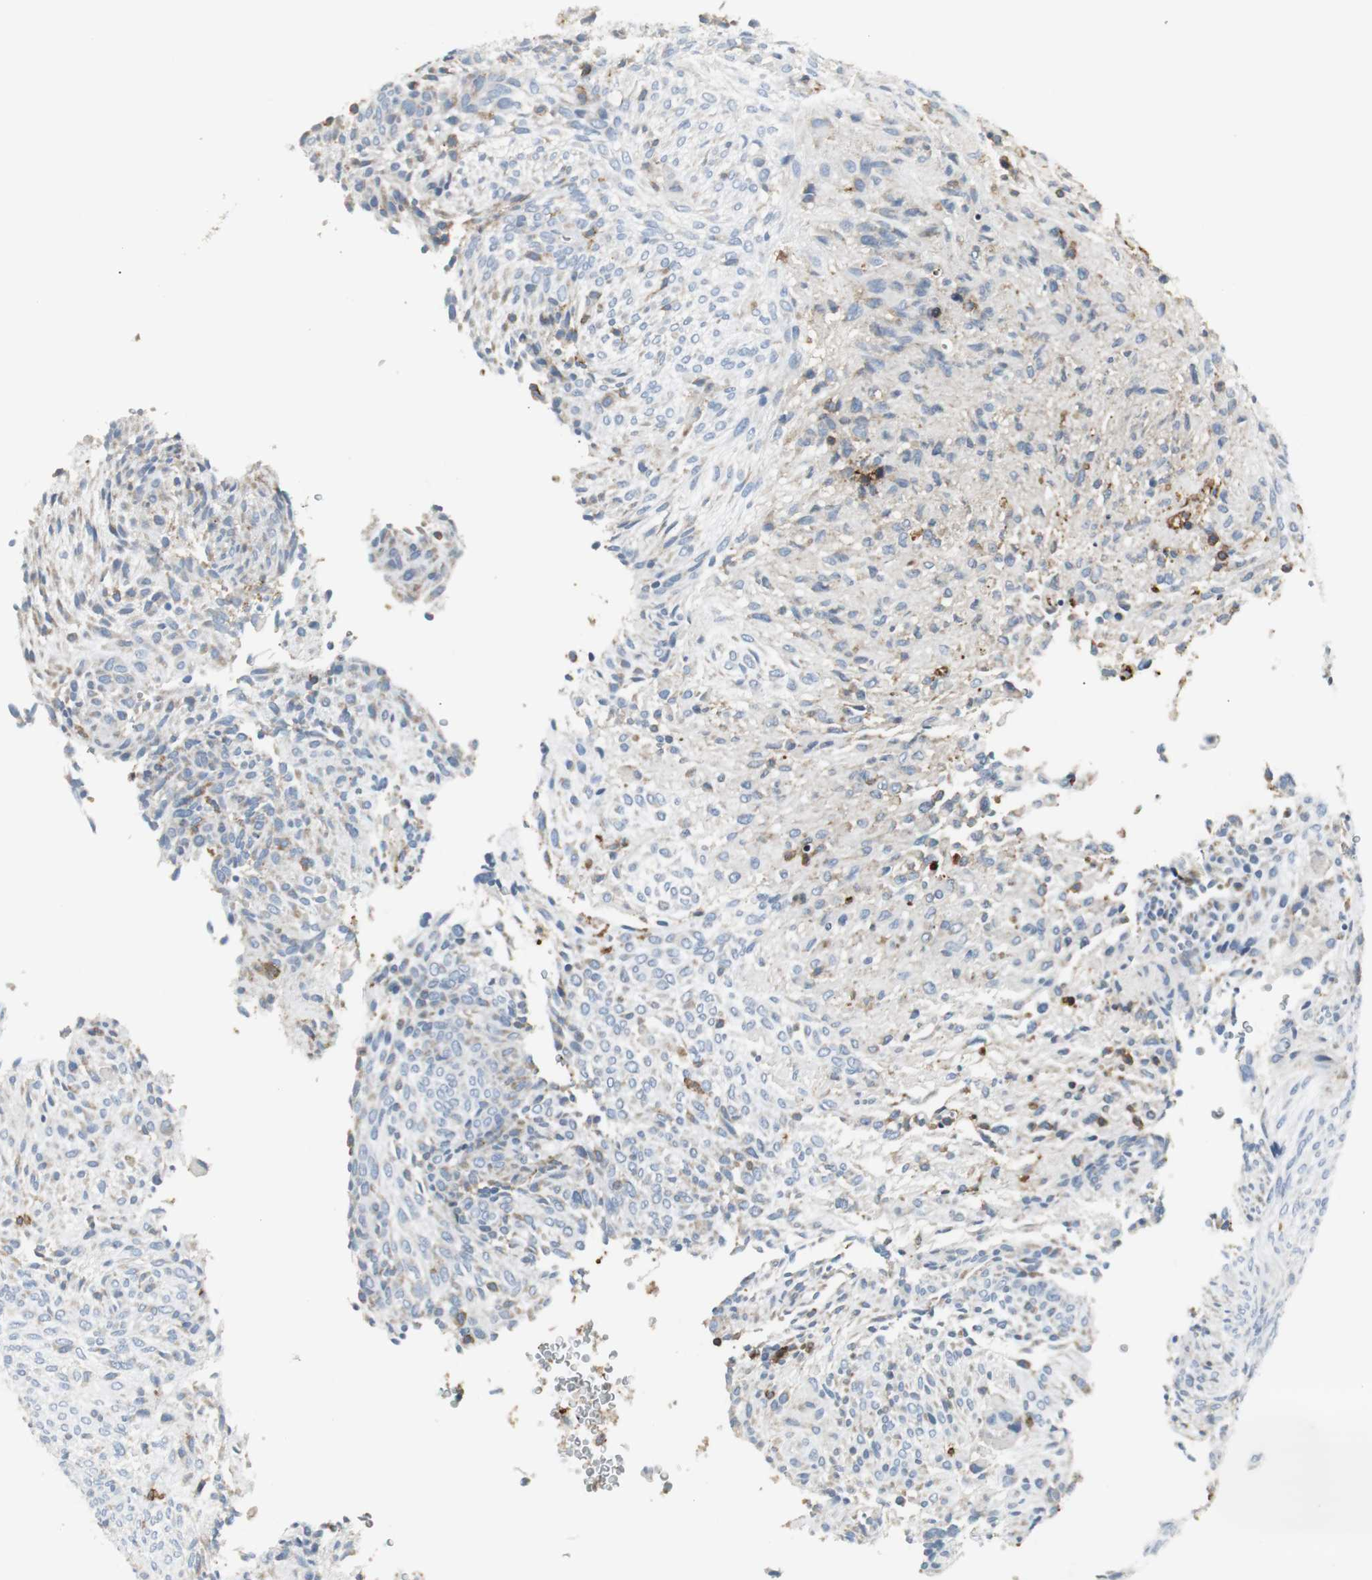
{"staining": {"intensity": "weak", "quantity": "25%-75%", "location": "cytoplasmic/membranous"}, "tissue": "glioma", "cell_type": "Tumor cells", "image_type": "cancer", "snomed": [{"axis": "morphology", "description": "Glioma, malignant, High grade"}, {"axis": "topography", "description": "Cerebral cortex"}], "caption": "Protein analysis of glioma tissue exhibits weak cytoplasmic/membranous expression in approximately 25%-75% of tumor cells. Immunohistochemistry (ihc) stains the protein of interest in brown and the nuclei are stained blue.", "gene": "SLC2A5", "patient": {"sex": "female", "age": 55}}